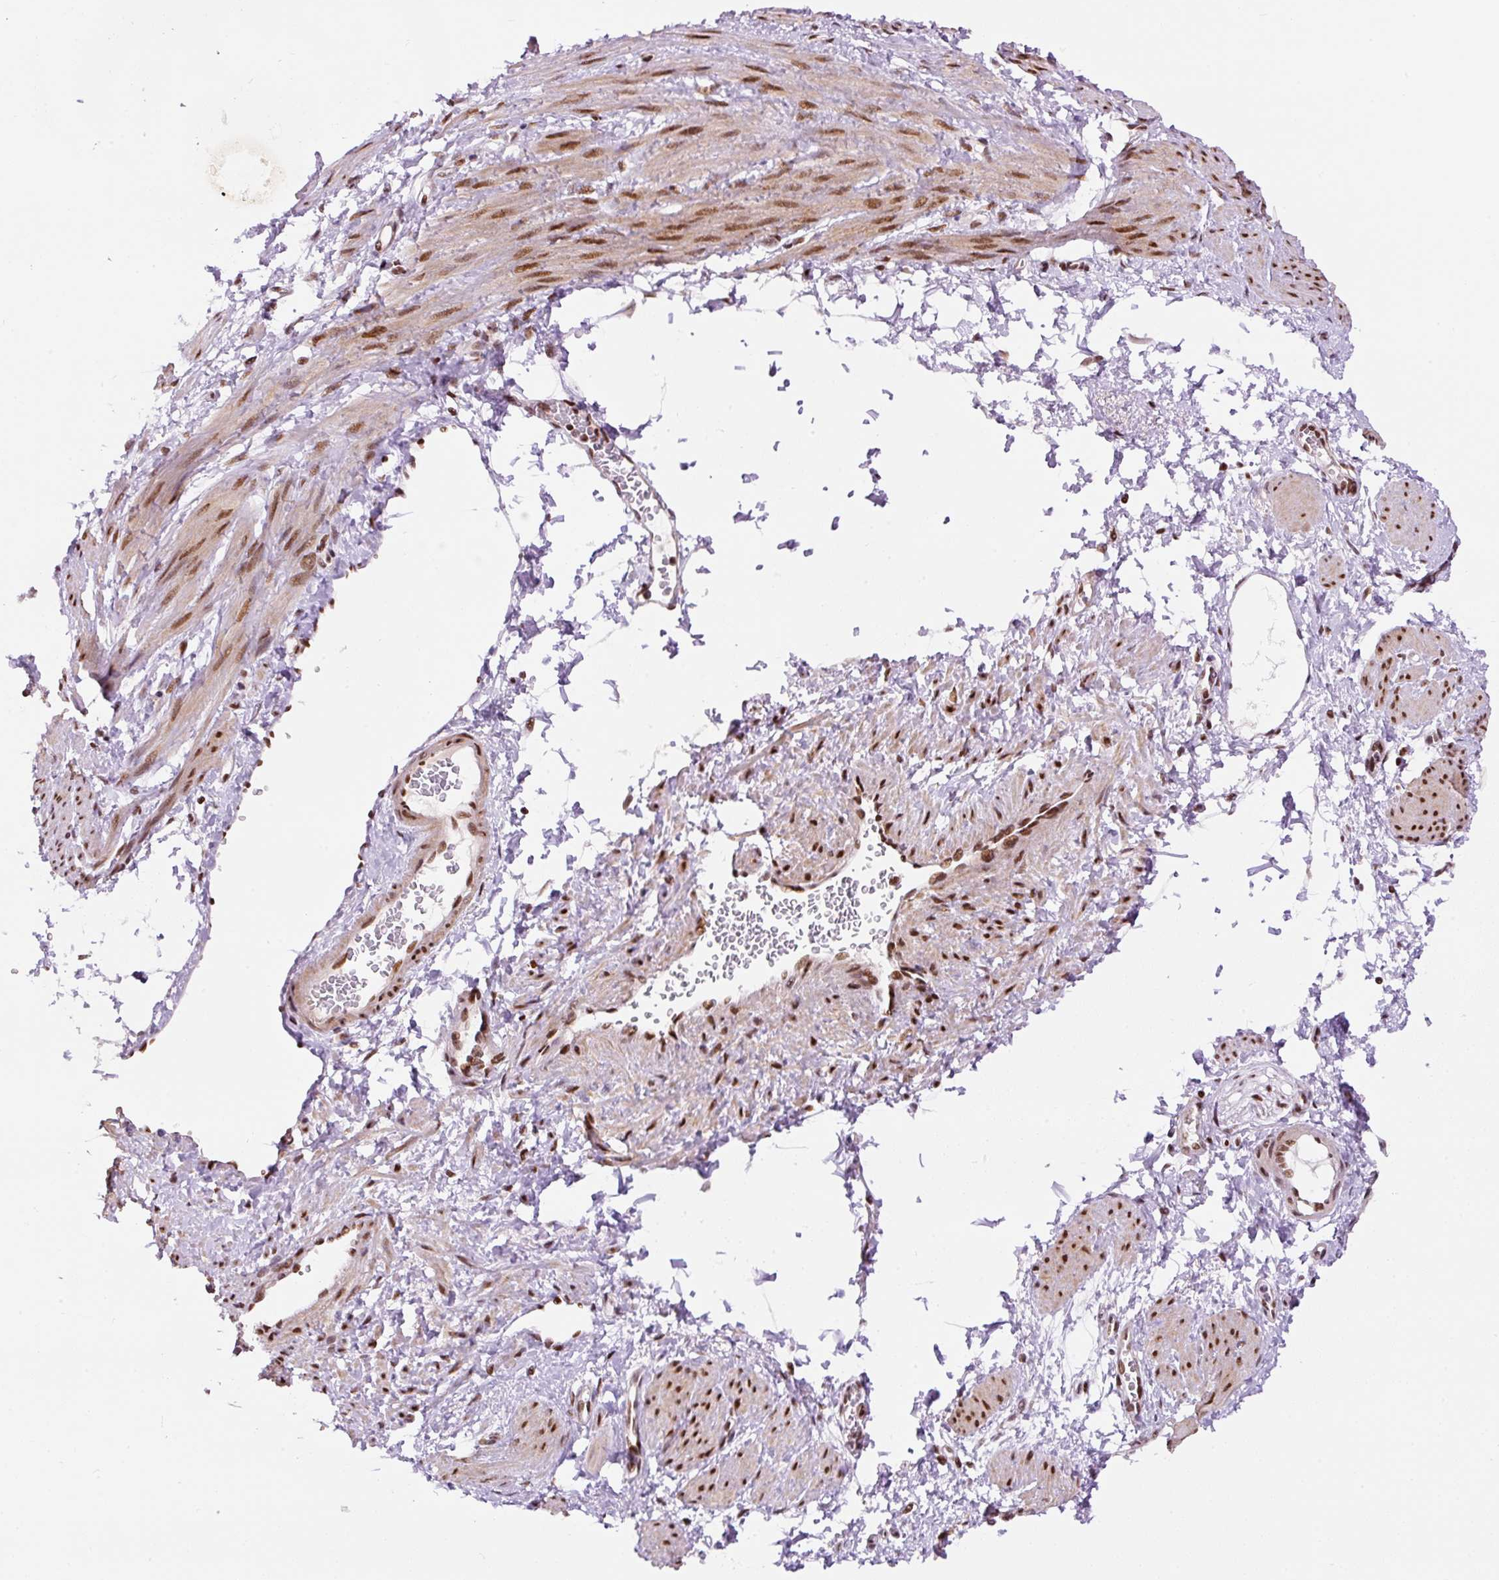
{"staining": {"intensity": "strong", "quantity": ">75%", "location": "cytoplasmic/membranous,nuclear"}, "tissue": "smooth muscle", "cell_type": "Smooth muscle cells", "image_type": "normal", "snomed": [{"axis": "morphology", "description": "Normal tissue, NOS"}, {"axis": "topography", "description": "Smooth muscle"}, {"axis": "topography", "description": "Uterus"}], "caption": "Human smooth muscle stained with a brown dye exhibits strong cytoplasmic/membranous,nuclear positive expression in approximately >75% of smooth muscle cells.", "gene": "HNRNPC", "patient": {"sex": "female", "age": 39}}